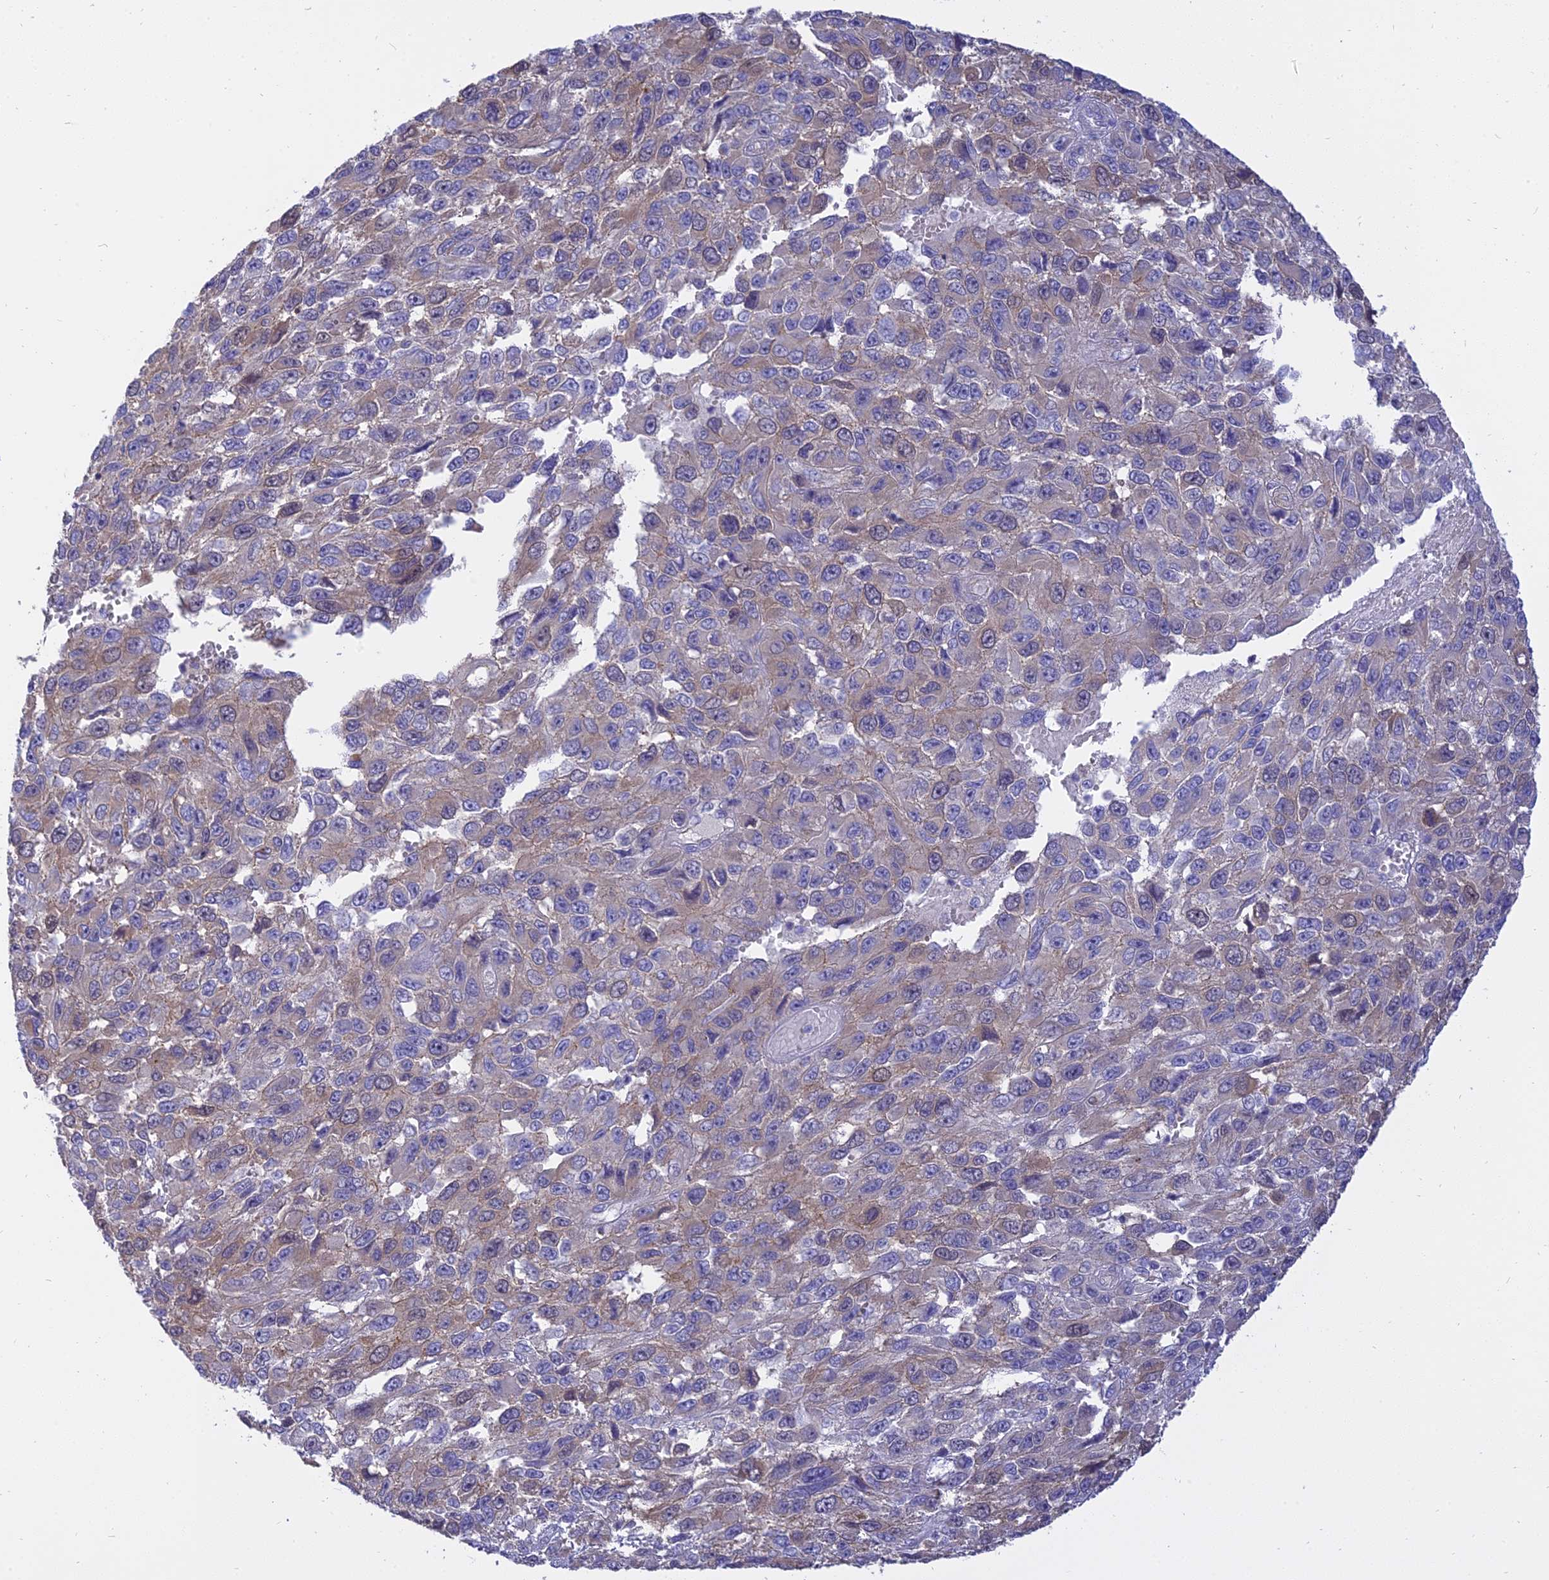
{"staining": {"intensity": "weak", "quantity": "<25%", "location": "cytoplasmic/membranous"}, "tissue": "melanoma", "cell_type": "Tumor cells", "image_type": "cancer", "snomed": [{"axis": "morphology", "description": "Normal tissue, NOS"}, {"axis": "morphology", "description": "Malignant melanoma, NOS"}, {"axis": "topography", "description": "Skin"}], "caption": "High power microscopy micrograph of an immunohistochemistry (IHC) image of malignant melanoma, revealing no significant positivity in tumor cells. Nuclei are stained in blue.", "gene": "CENPV", "patient": {"sex": "female", "age": 96}}